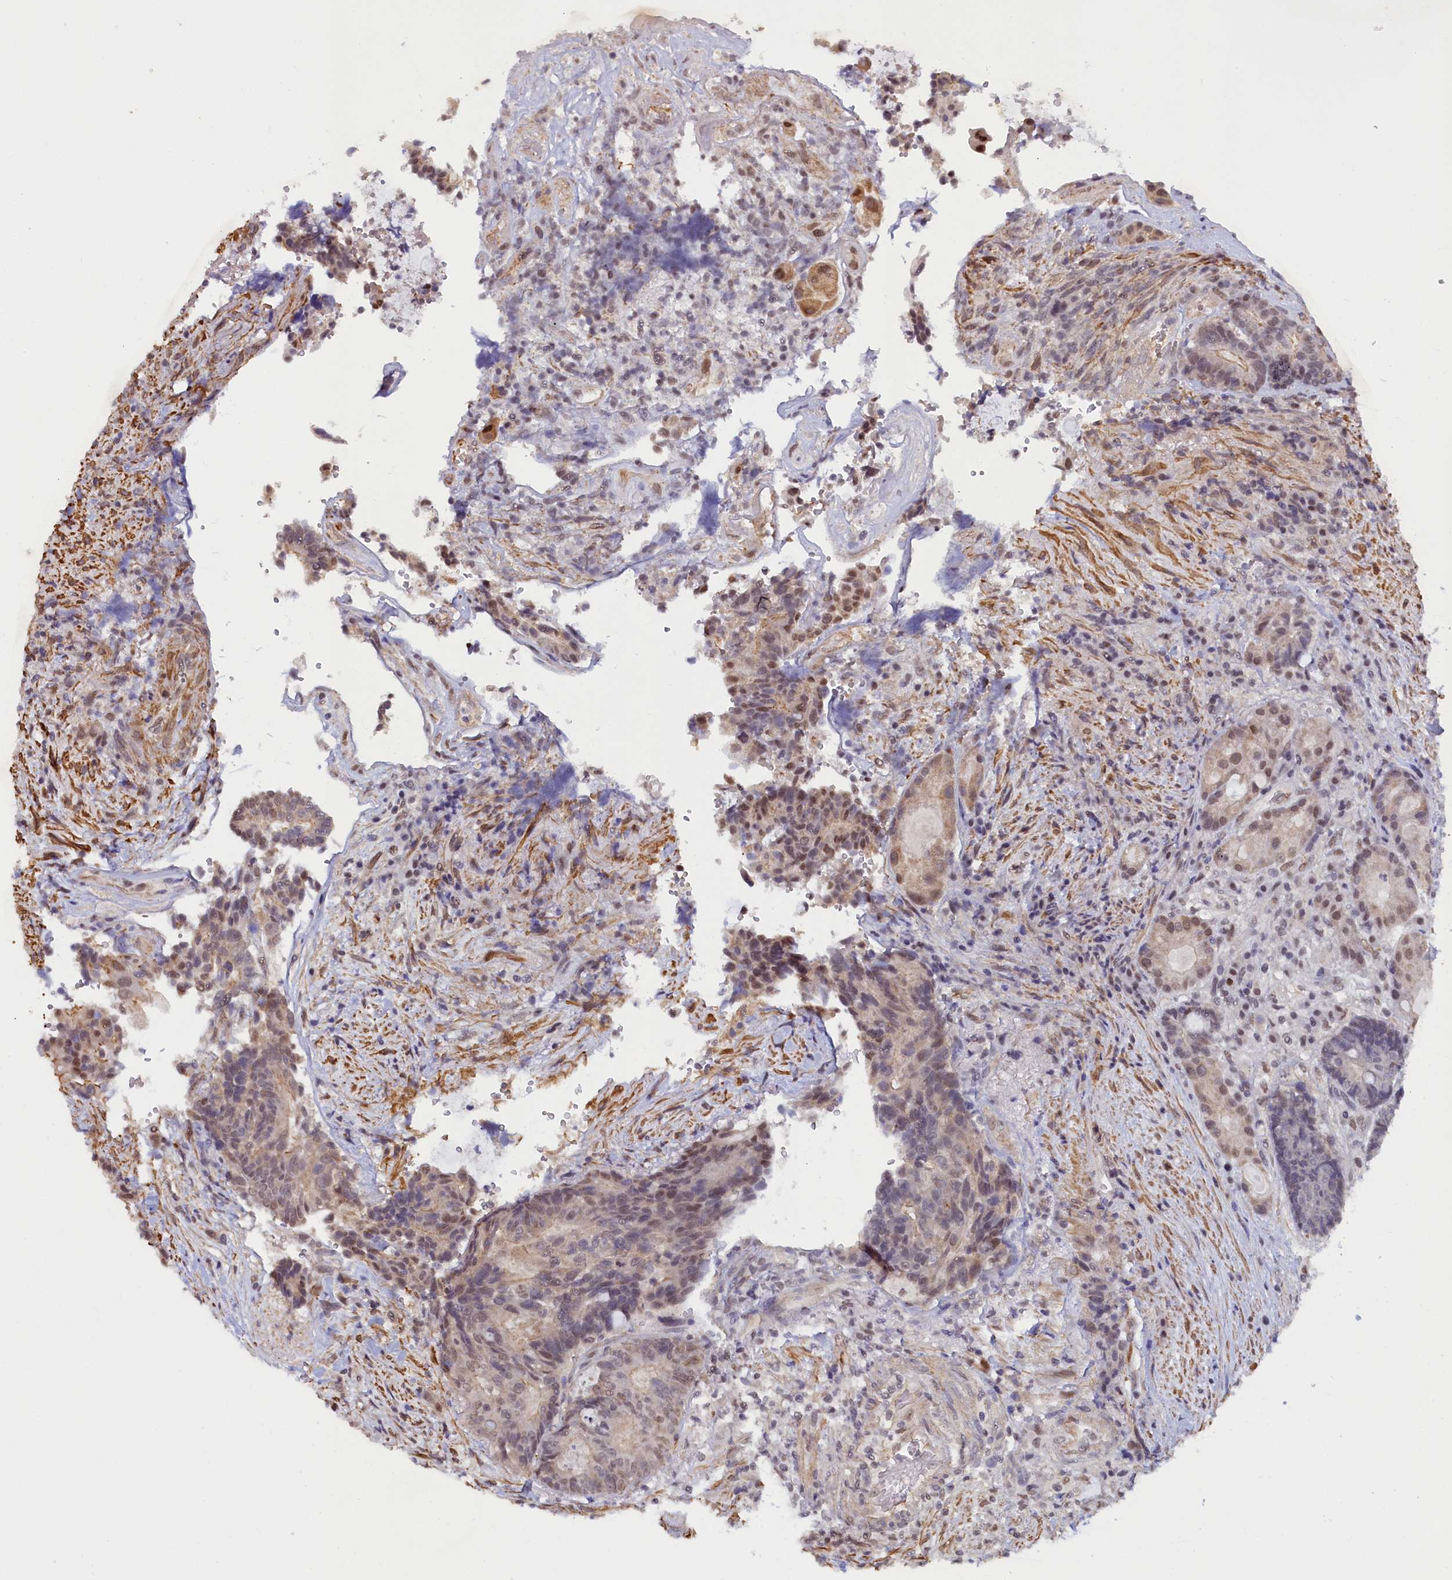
{"staining": {"intensity": "moderate", "quantity": "25%-75%", "location": "nuclear"}, "tissue": "colorectal cancer", "cell_type": "Tumor cells", "image_type": "cancer", "snomed": [{"axis": "morphology", "description": "Adenocarcinoma, NOS"}, {"axis": "topography", "description": "Rectum"}], "caption": "Moderate nuclear protein positivity is seen in approximately 25%-75% of tumor cells in colorectal adenocarcinoma.", "gene": "INTS14", "patient": {"sex": "male", "age": 69}}